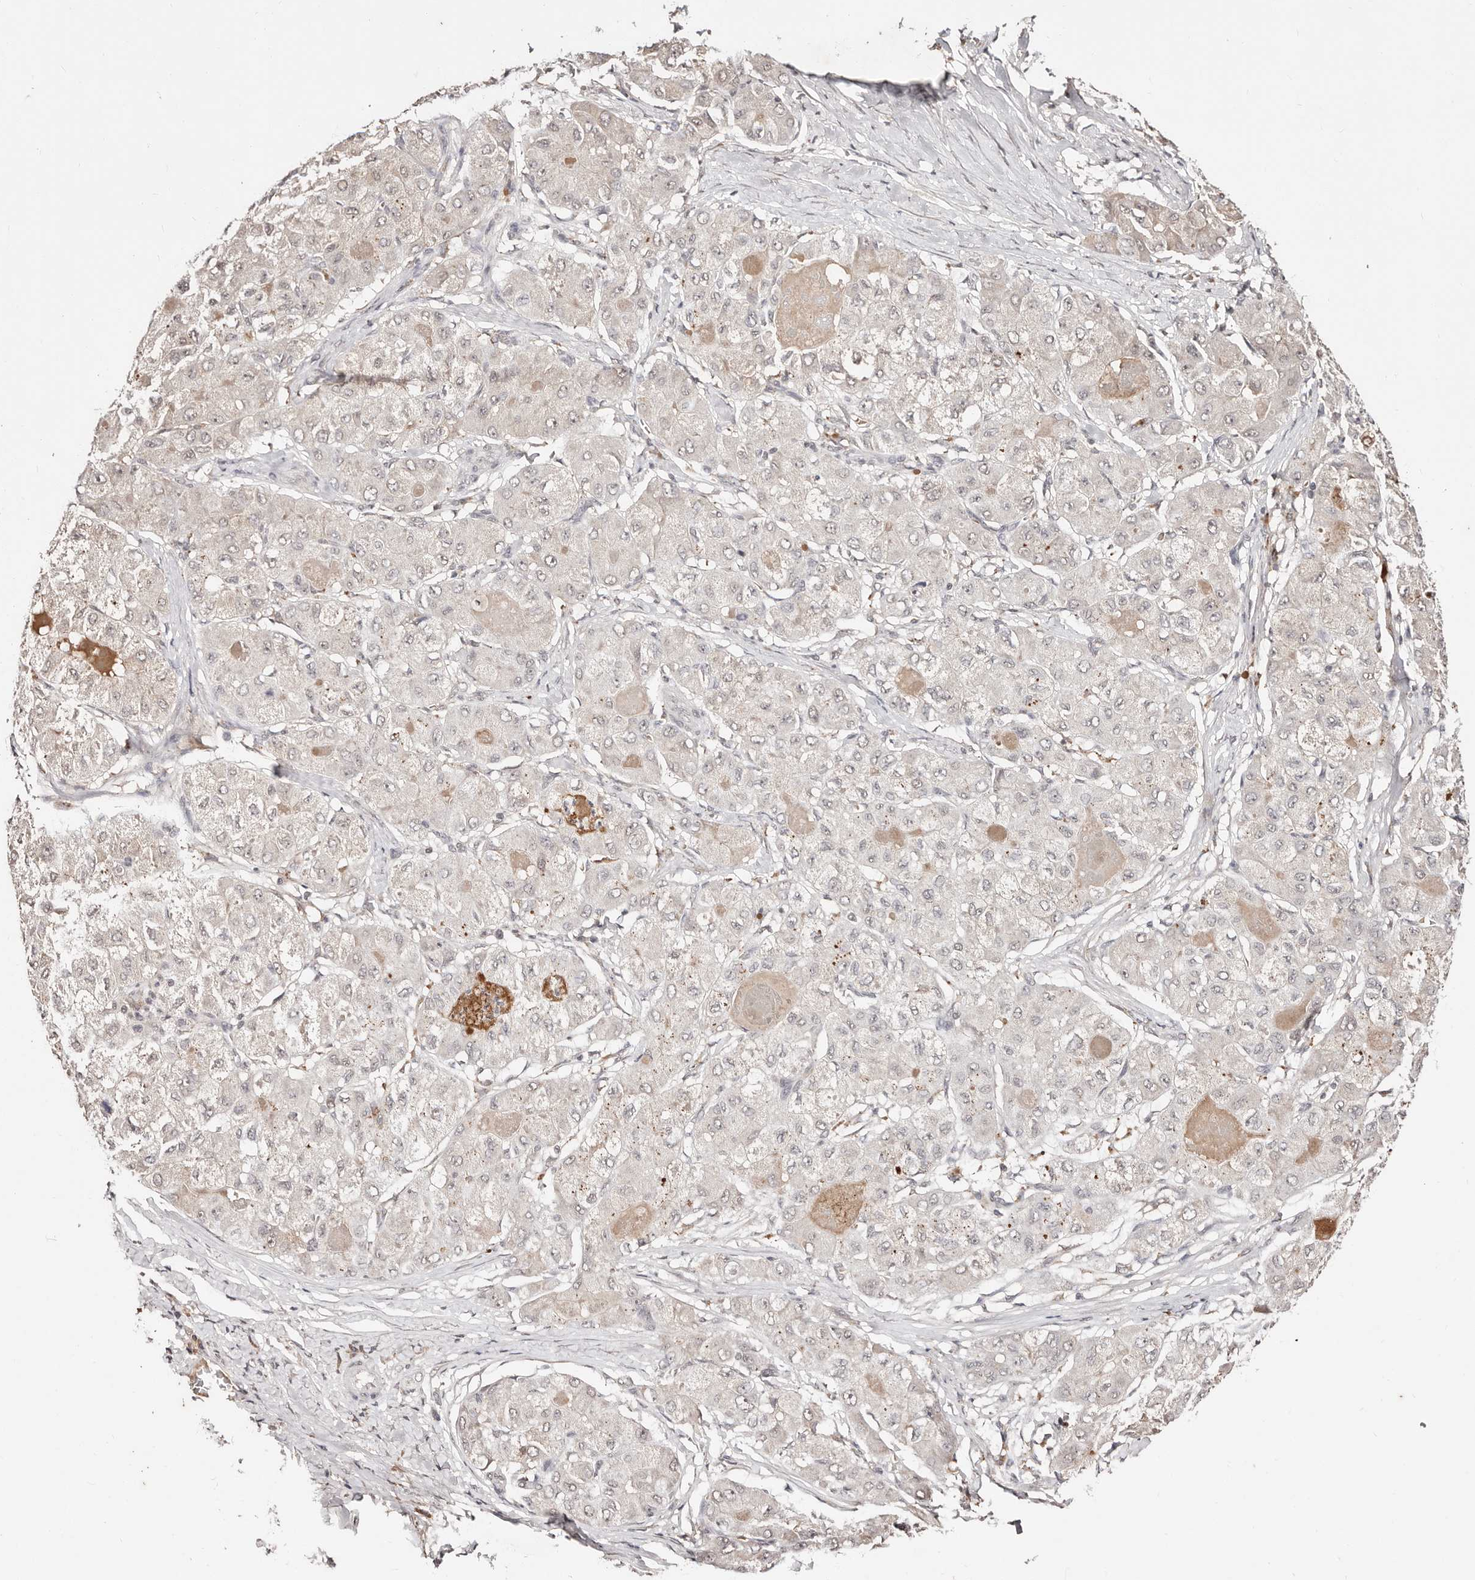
{"staining": {"intensity": "negative", "quantity": "none", "location": "none"}, "tissue": "liver cancer", "cell_type": "Tumor cells", "image_type": "cancer", "snomed": [{"axis": "morphology", "description": "Carcinoma, Hepatocellular, NOS"}, {"axis": "topography", "description": "Liver"}], "caption": "Immunohistochemistry (IHC) histopathology image of human hepatocellular carcinoma (liver) stained for a protein (brown), which reveals no staining in tumor cells.", "gene": "BICRAL", "patient": {"sex": "male", "age": 80}}